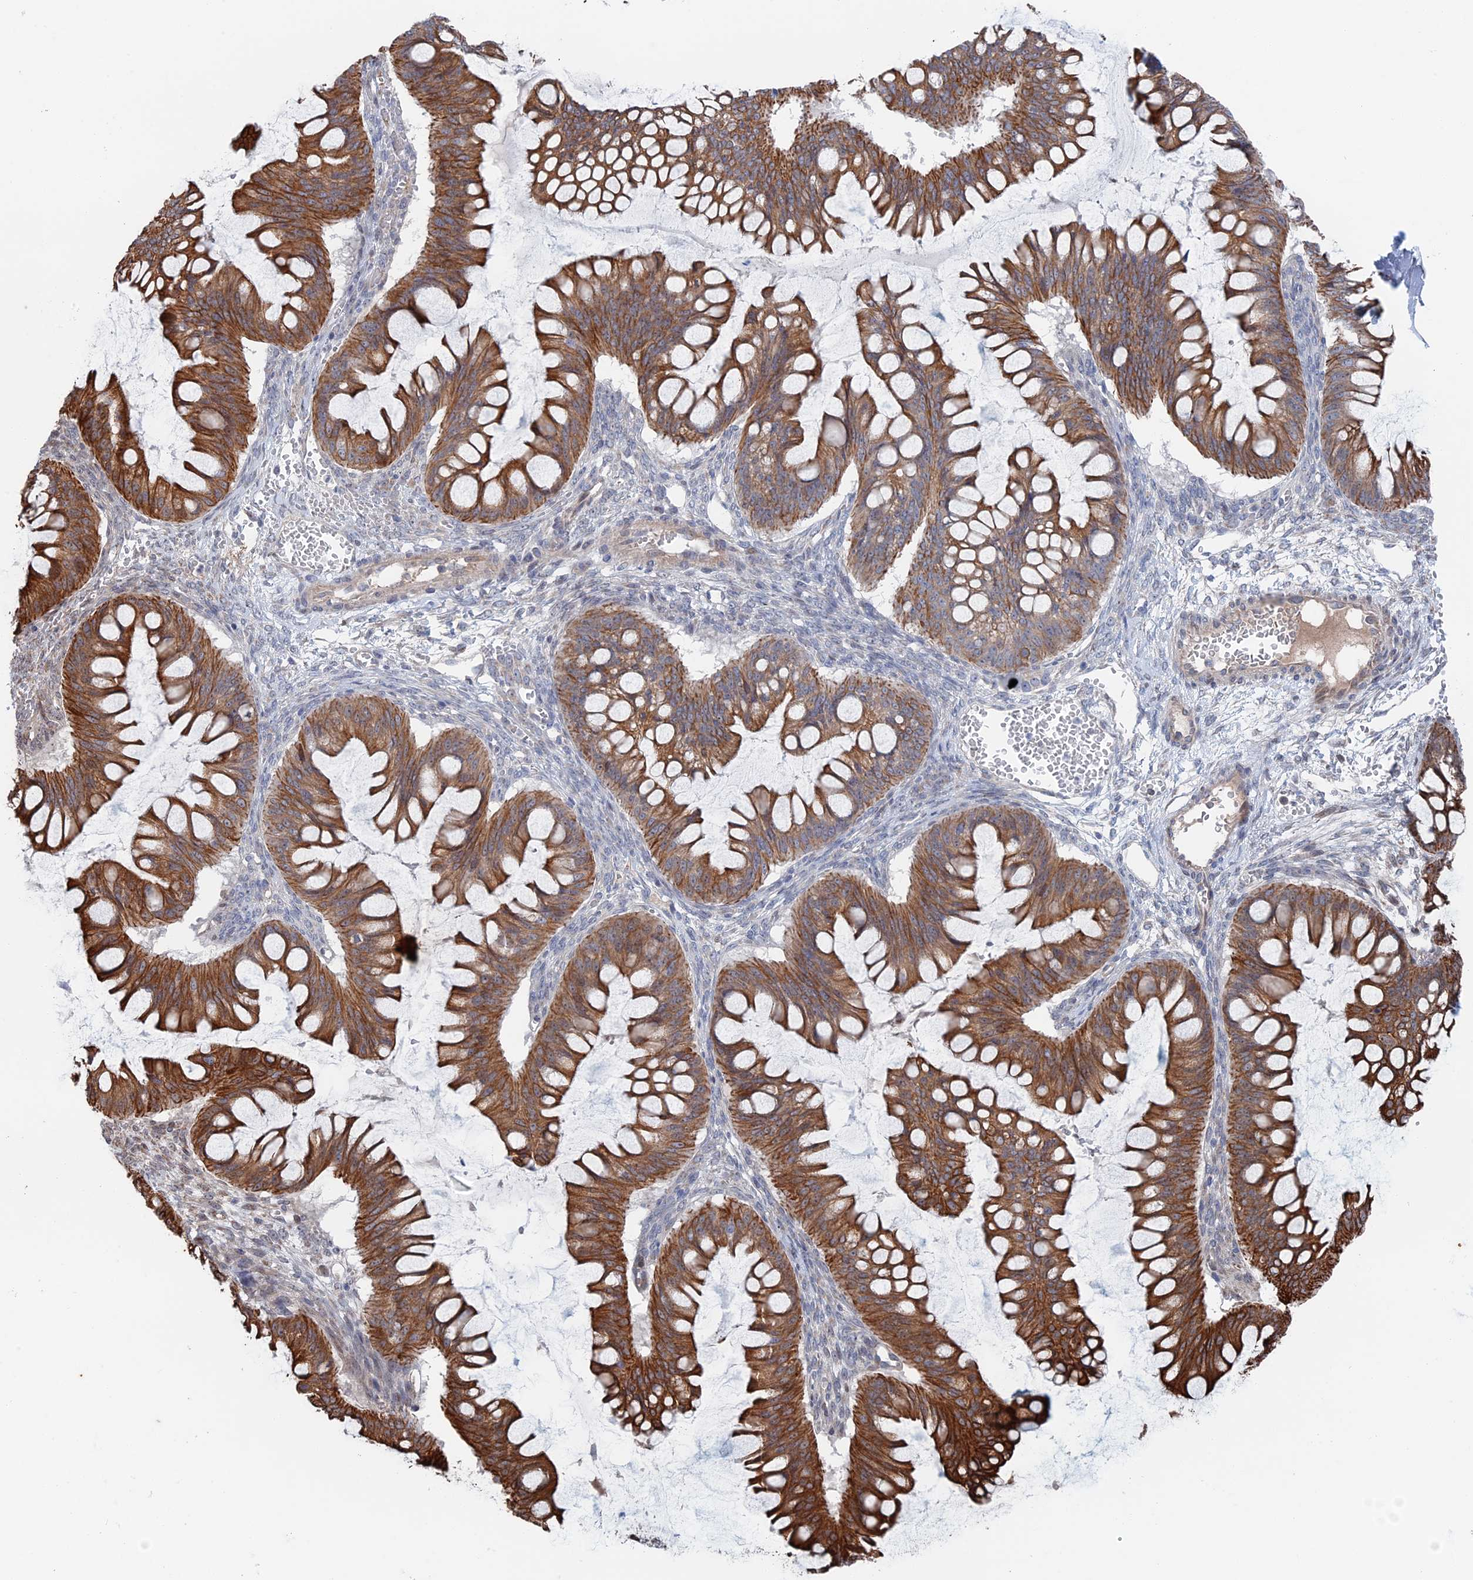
{"staining": {"intensity": "strong", "quantity": ">75%", "location": "cytoplasmic/membranous"}, "tissue": "ovarian cancer", "cell_type": "Tumor cells", "image_type": "cancer", "snomed": [{"axis": "morphology", "description": "Cystadenocarcinoma, mucinous, NOS"}, {"axis": "topography", "description": "Ovary"}], "caption": "Tumor cells reveal strong cytoplasmic/membranous expression in approximately >75% of cells in ovarian mucinous cystadenocarcinoma. (DAB IHC, brown staining for protein, blue staining for nuclei).", "gene": "IL7", "patient": {"sex": "female", "age": 73}}